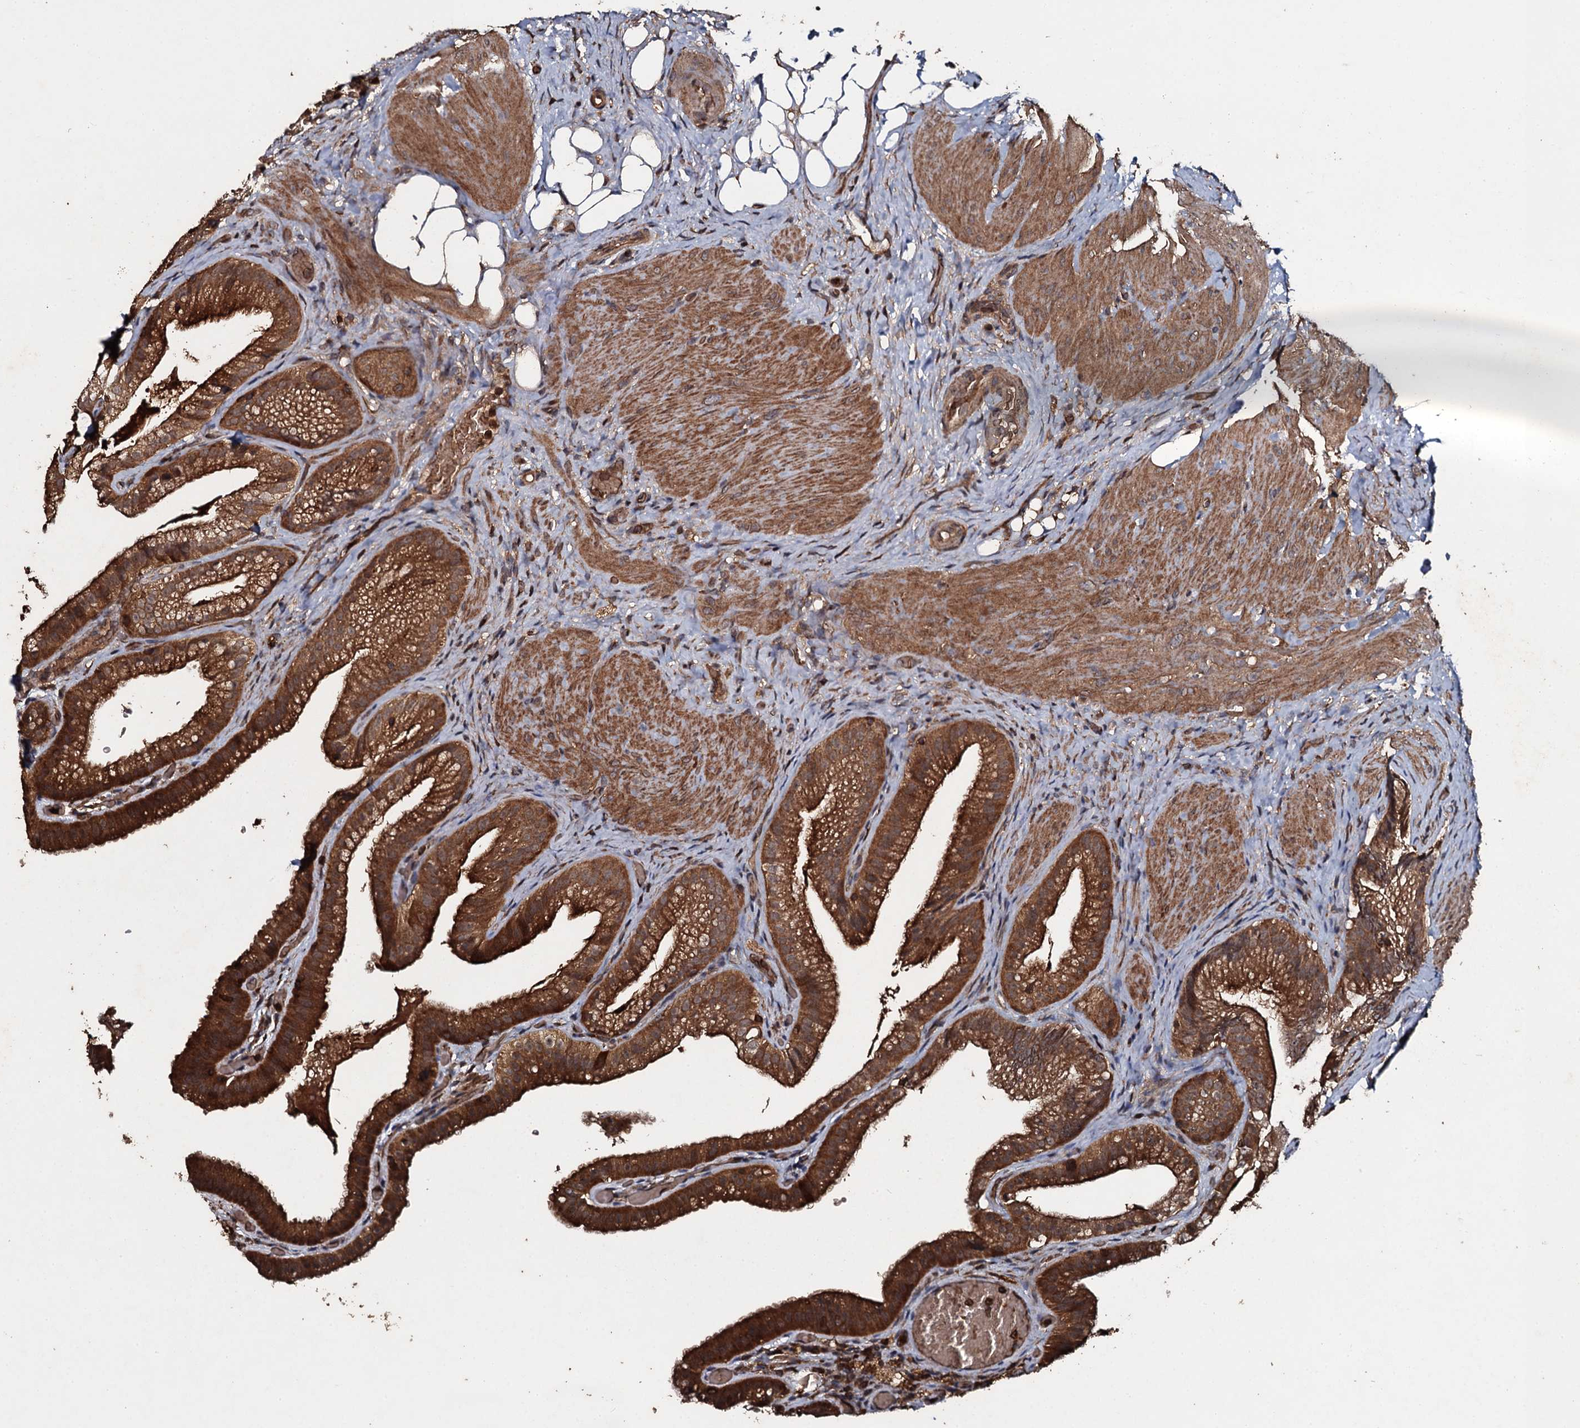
{"staining": {"intensity": "strong", "quantity": ">75%", "location": "cytoplasmic/membranous"}, "tissue": "gallbladder", "cell_type": "Glandular cells", "image_type": "normal", "snomed": [{"axis": "morphology", "description": "Normal tissue, NOS"}, {"axis": "morphology", "description": "Inflammation, NOS"}, {"axis": "topography", "description": "Gallbladder"}], "caption": "Brown immunohistochemical staining in benign human gallbladder displays strong cytoplasmic/membranous expression in about >75% of glandular cells. (Stains: DAB (3,3'-diaminobenzidine) in brown, nuclei in blue, Microscopy: brightfield microscopy at high magnification).", "gene": "ADGRG3", "patient": {"sex": "male", "age": 51}}